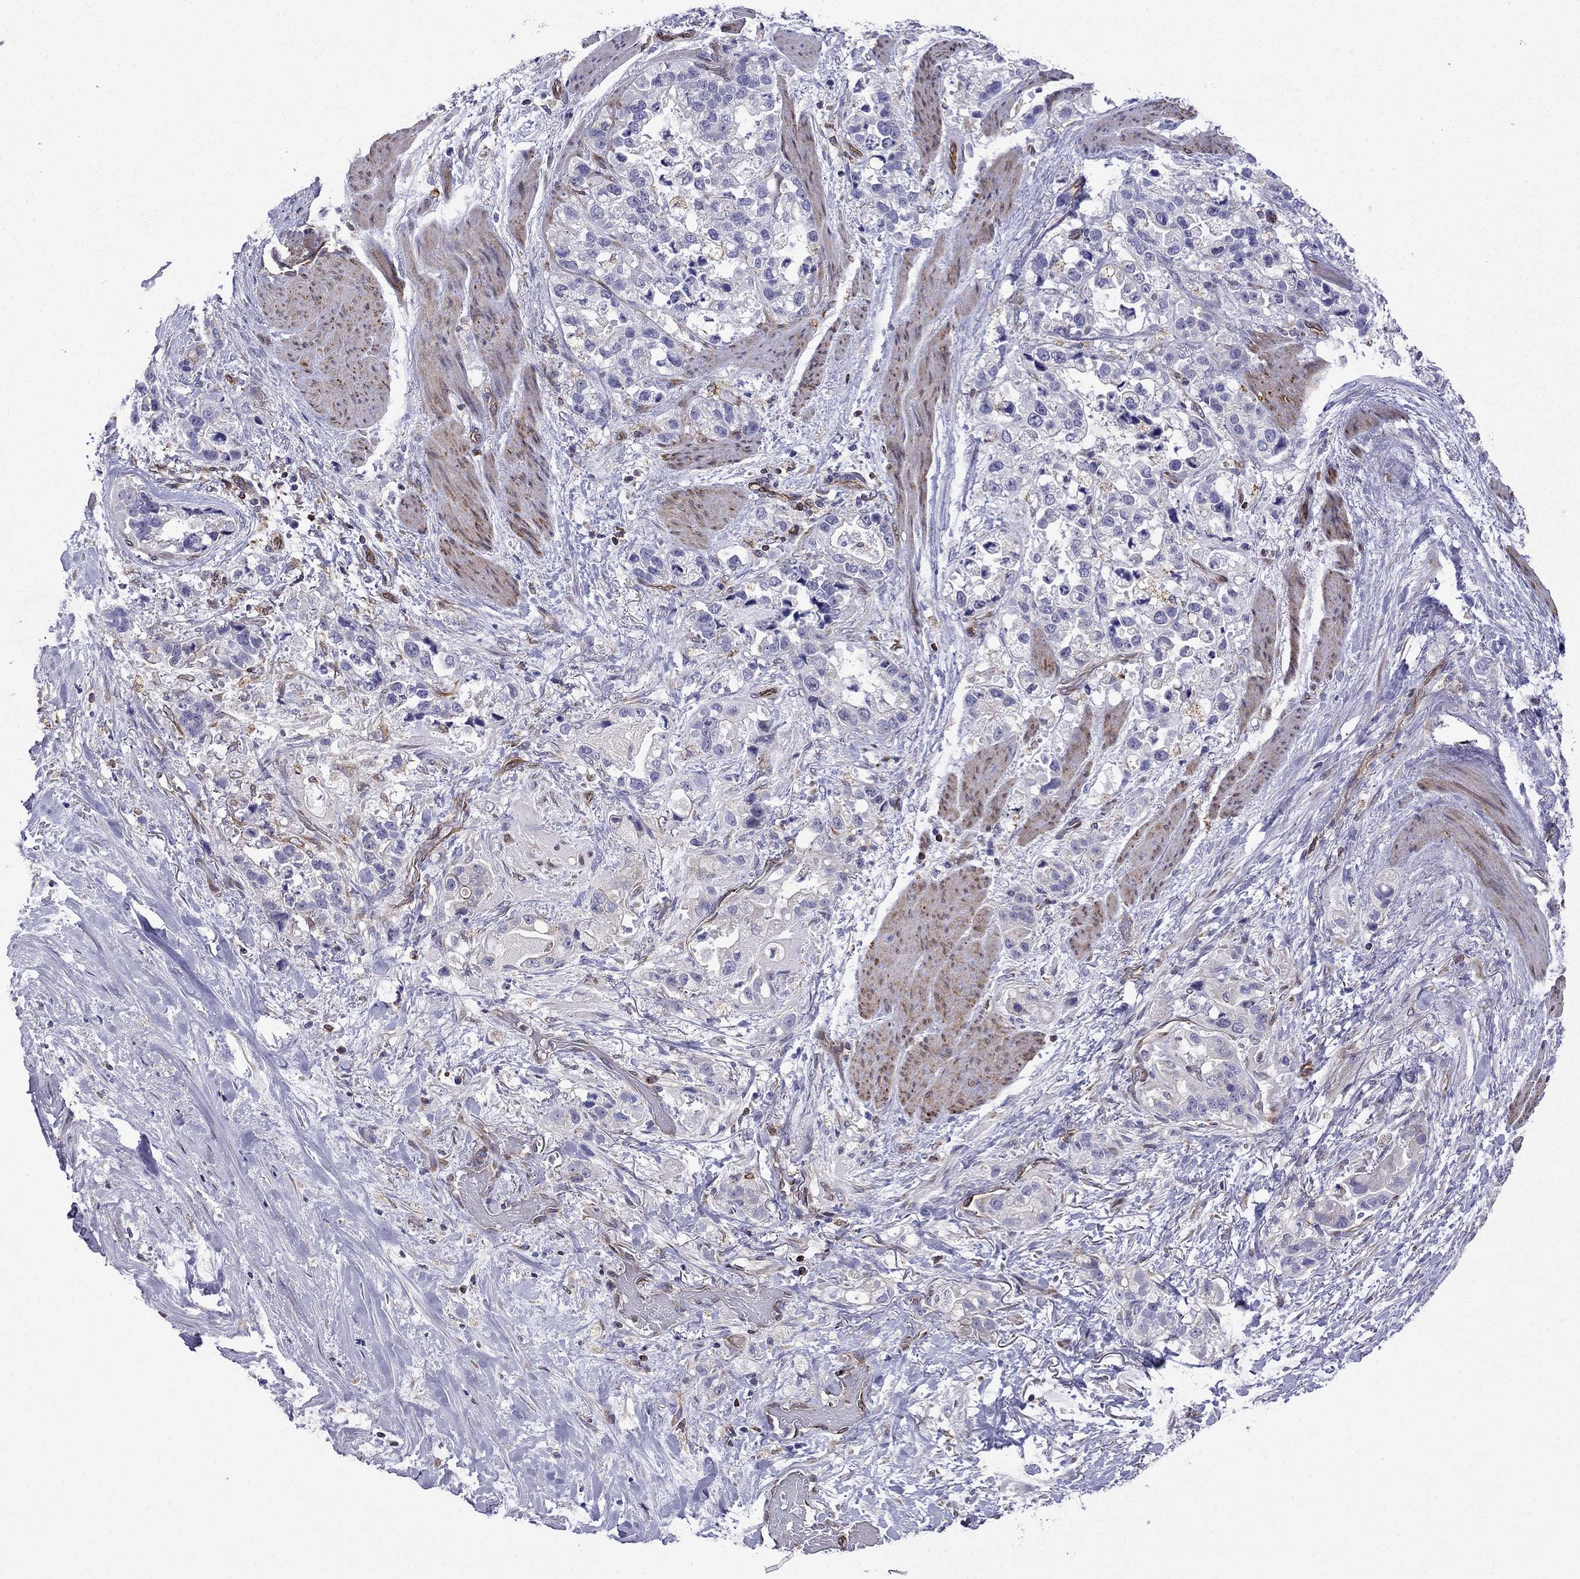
{"staining": {"intensity": "negative", "quantity": "none", "location": "none"}, "tissue": "stomach cancer", "cell_type": "Tumor cells", "image_type": "cancer", "snomed": [{"axis": "morphology", "description": "Adenocarcinoma, NOS"}, {"axis": "topography", "description": "Stomach"}], "caption": "An immunohistochemistry (IHC) image of stomach cancer is shown. There is no staining in tumor cells of stomach cancer. Nuclei are stained in blue.", "gene": "GNAL", "patient": {"sex": "male", "age": 59}}